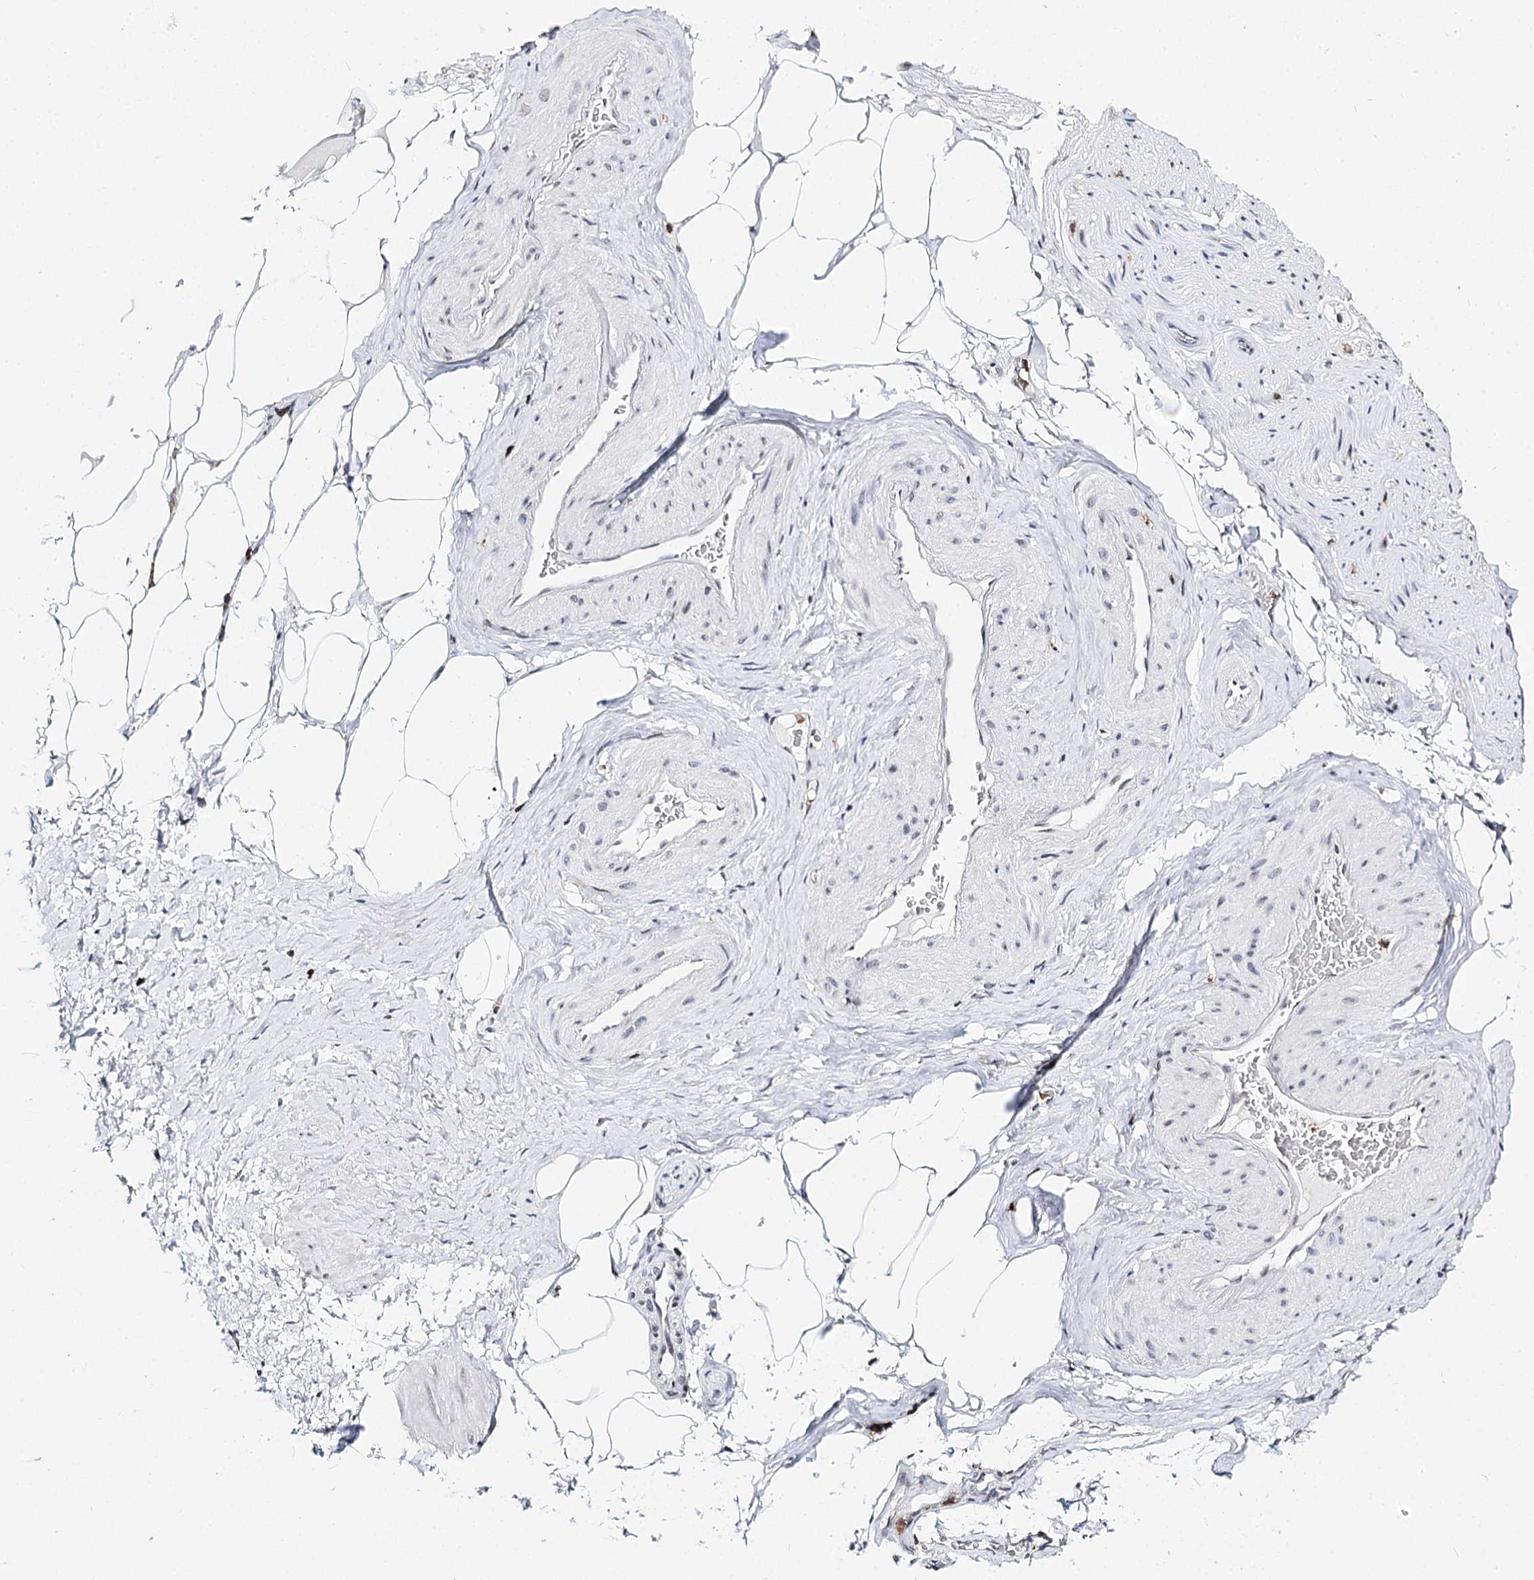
{"staining": {"intensity": "negative", "quantity": "none", "location": "none"}, "tissue": "adipose tissue", "cell_type": "Adipocytes", "image_type": "normal", "snomed": [{"axis": "morphology", "description": "Normal tissue, NOS"}, {"axis": "morphology", "description": "Adenocarcinoma, Low grade"}, {"axis": "topography", "description": "Prostate"}, {"axis": "topography", "description": "Peripheral nerve tissue"}], "caption": "Immunohistochemistry photomicrograph of unremarkable human adipose tissue stained for a protein (brown), which demonstrates no positivity in adipocytes.", "gene": "BARD1", "patient": {"sex": "male", "age": 63}}